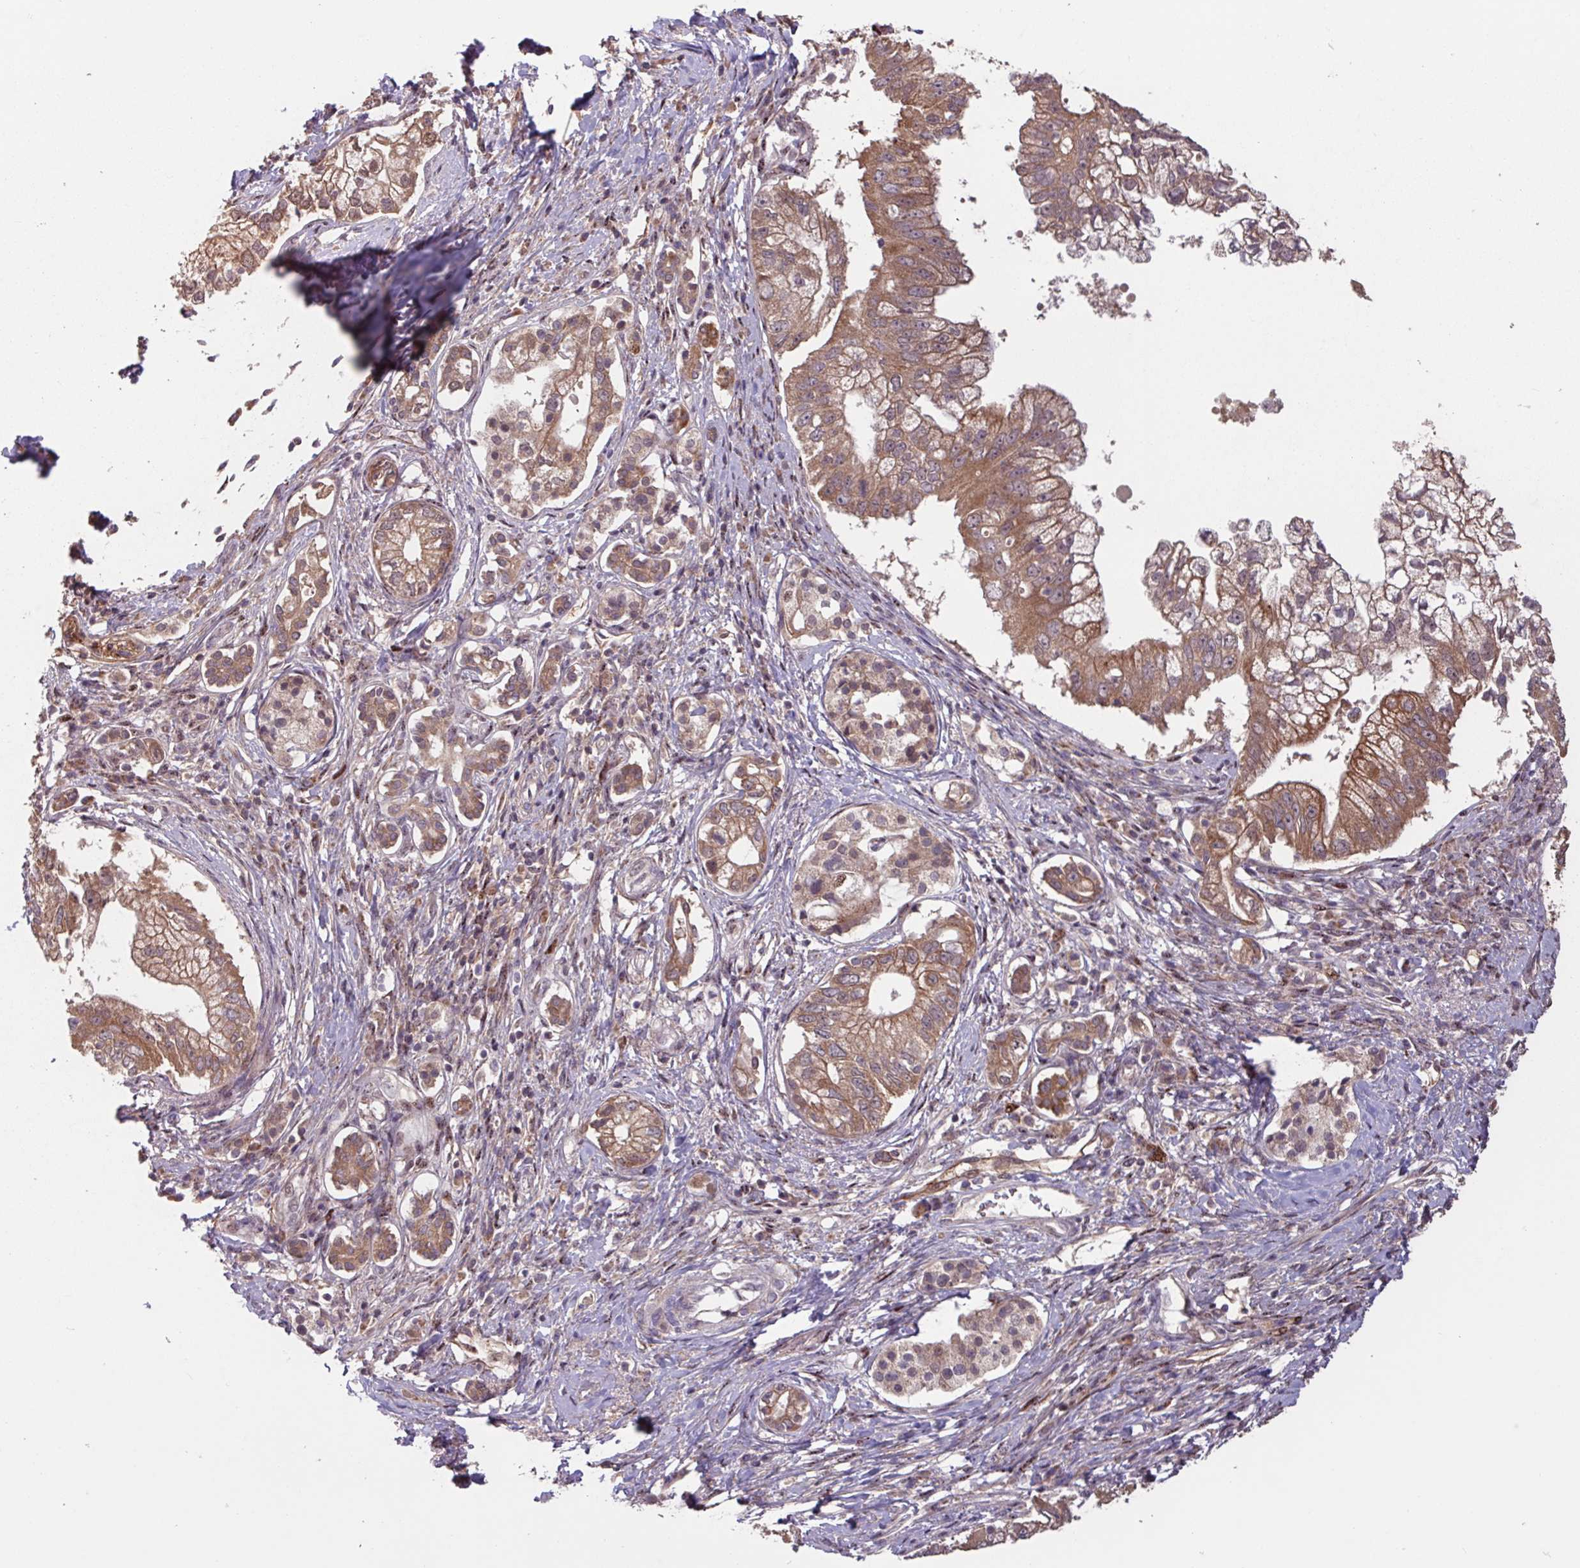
{"staining": {"intensity": "moderate", "quantity": ">75%", "location": "cytoplasmic/membranous"}, "tissue": "pancreatic cancer", "cell_type": "Tumor cells", "image_type": "cancer", "snomed": [{"axis": "morphology", "description": "Adenocarcinoma, NOS"}, {"axis": "topography", "description": "Pancreas"}], "caption": "IHC staining of pancreatic cancer, which demonstrates medium levels of moderate cytoplasmic/membranous positivity in about >75% of tumor cells indicating moderate cytoplasmic/membranous protein positivity. The staining was performed using DAB (3,3'-diaminobenzidine) (brown) for protein detection and nuclei were counterstained in hematoxylin (blue).", "gene": "TMEM88", "patient": {"sex": "male", "age": 70}}